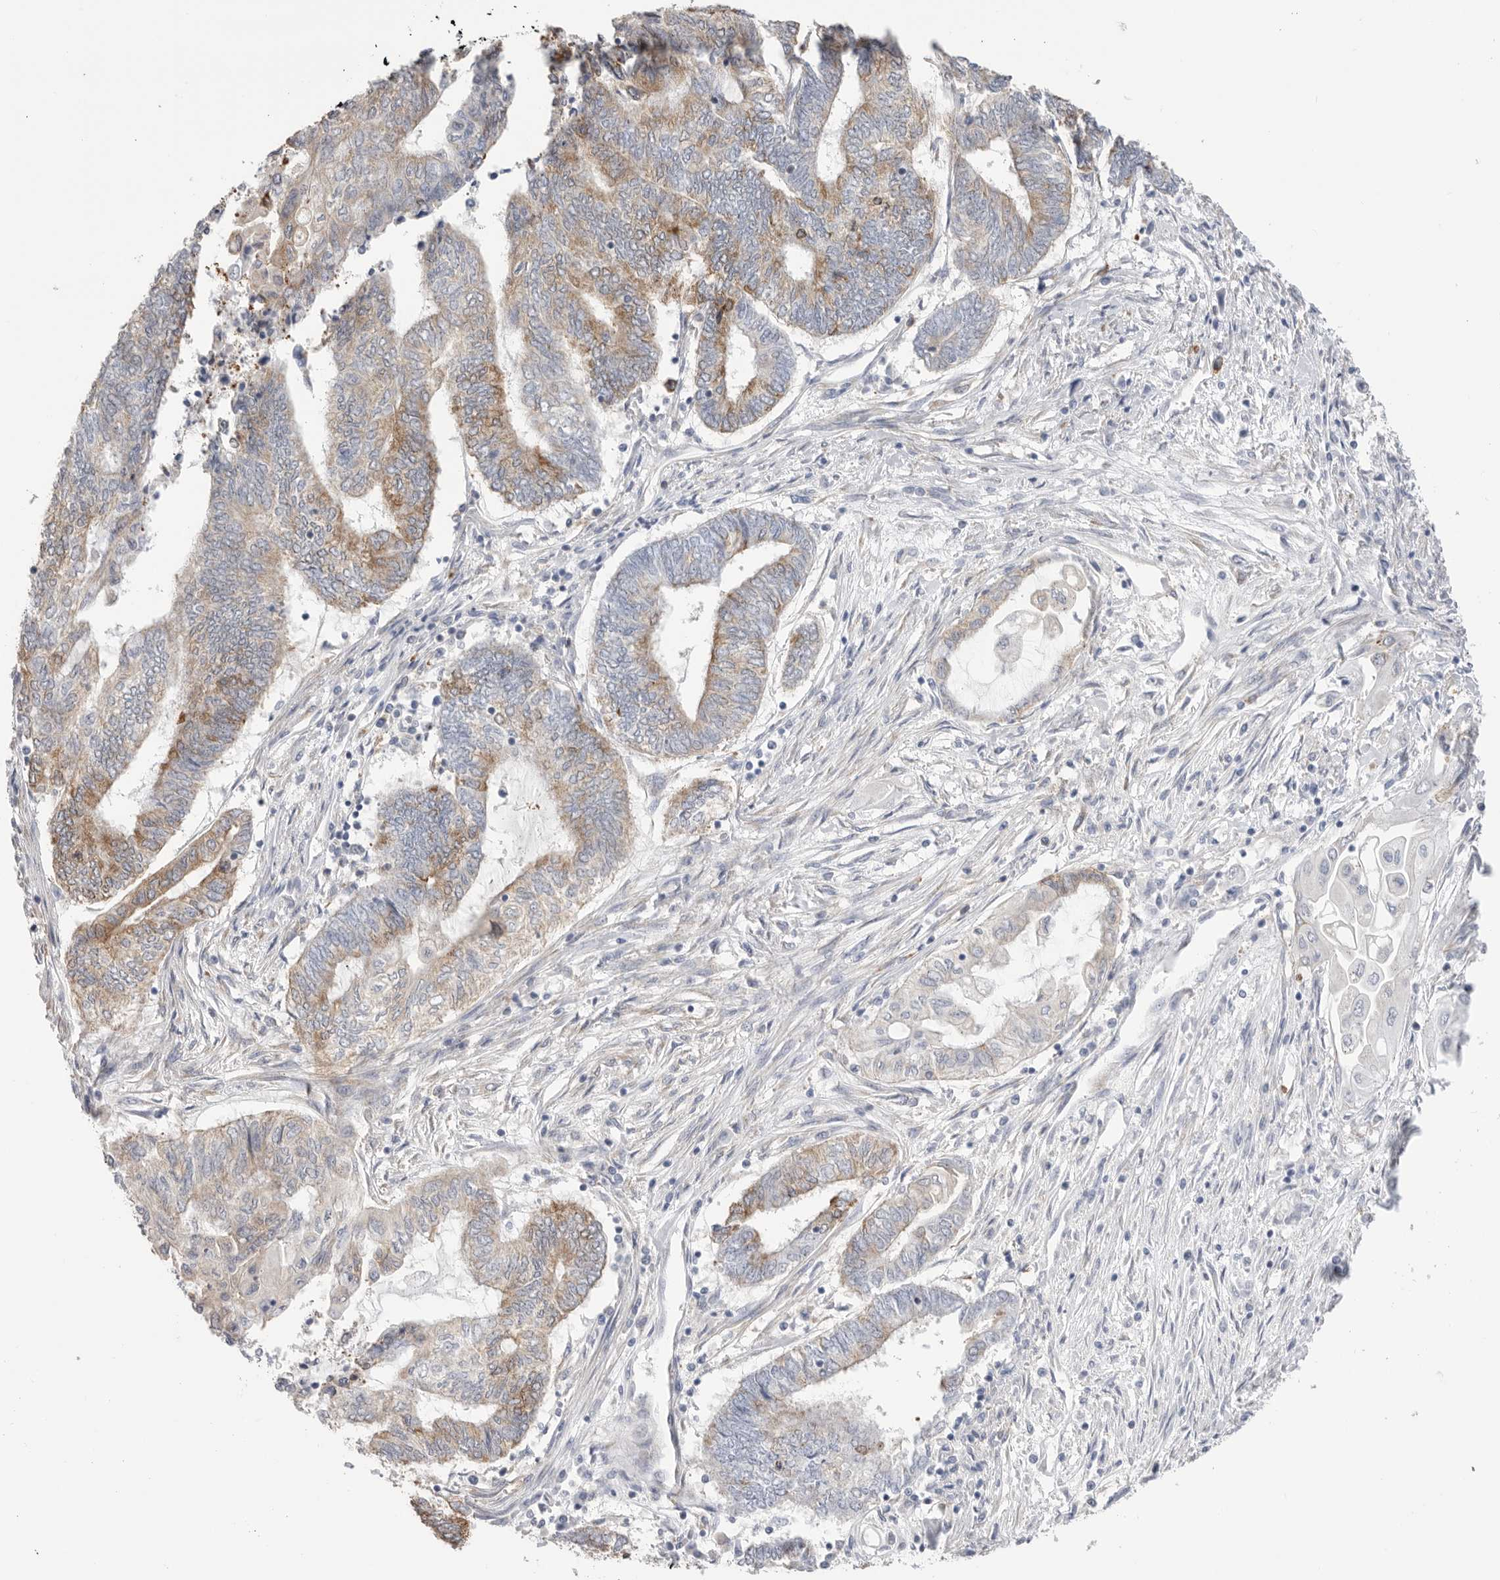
{"staining": {"intensity": "moderate", "quantity": ">75%", "location": "cytoplasmic/membranous"}, "tissue": "endometrial cancer", "cell_type": "Tumor cells", "image_type": "cancer", "snomed": [{"axis": "morphology", "description": "Adenocarcinoma, NOS"}, {"axis": "topography", "description": "Uterus"}, {"axis": "topography", "description": "Endometrium"}], "caption": "Adenocarcinoma (endometrial) stained with DAB (3,3'-diaminobenzidine) IHC displays medium levels of moderate cytoplasmic/membranous positivity in about >75% of tumor cells. The protein is shown in brown color, while the nuclei are stained blue.", "gene": "SERBP1", "patient": {"sex": "female", "age": 70}}